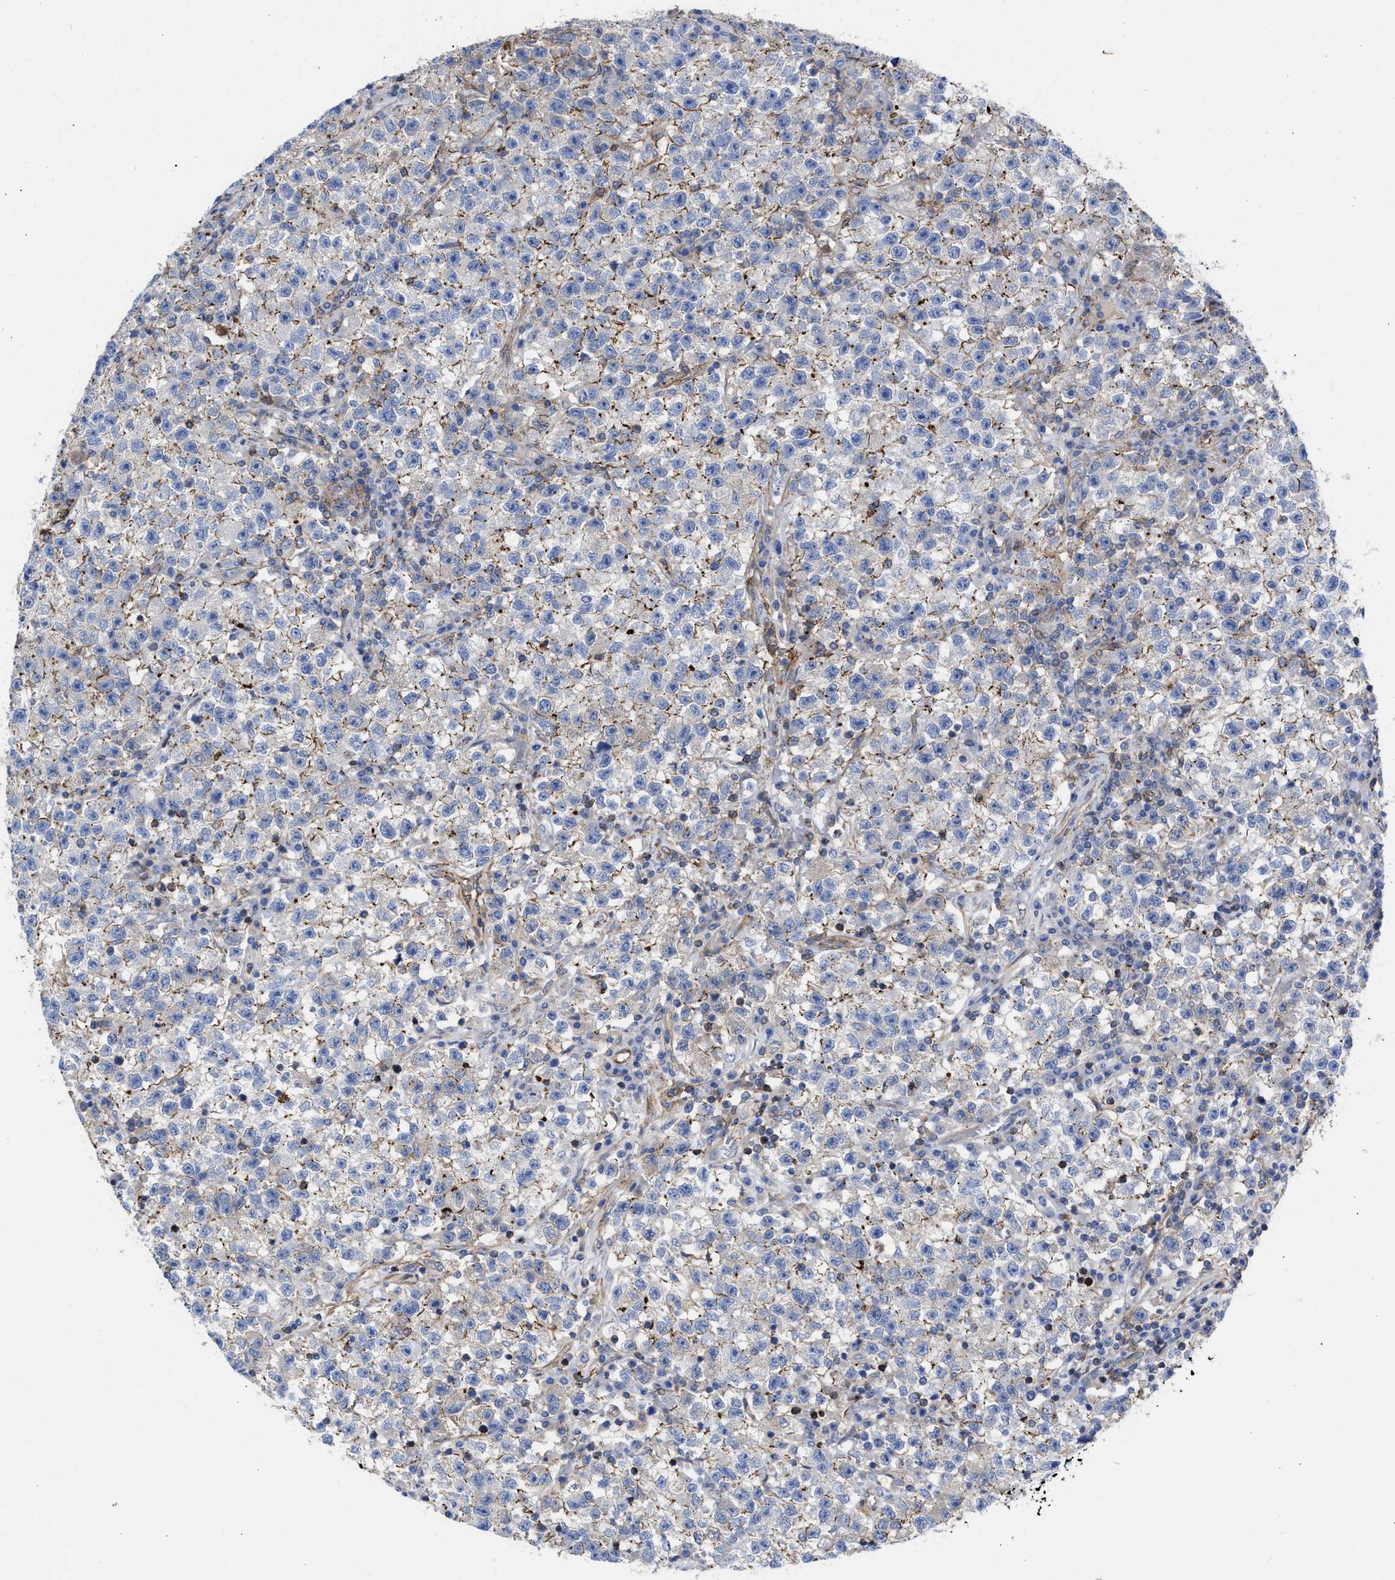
{"staining": {"intensity": "negative", "quantity": "none", "location": "none"}, "tissue": "testis cancer", "cell_type": "Tumor cells", "image_type": "cancer", "snomed": [{"axis": "morphology", "description": "Seminoma, NOS"}, {"axis": "topography", "description": "Testis"}], "caption": "Testis seminoma was stained to show a protein in brown. There is no significant positivity in tumor cells.", "gene": "HS3ST5", "patient": {"sex": "male", "age": 22}}